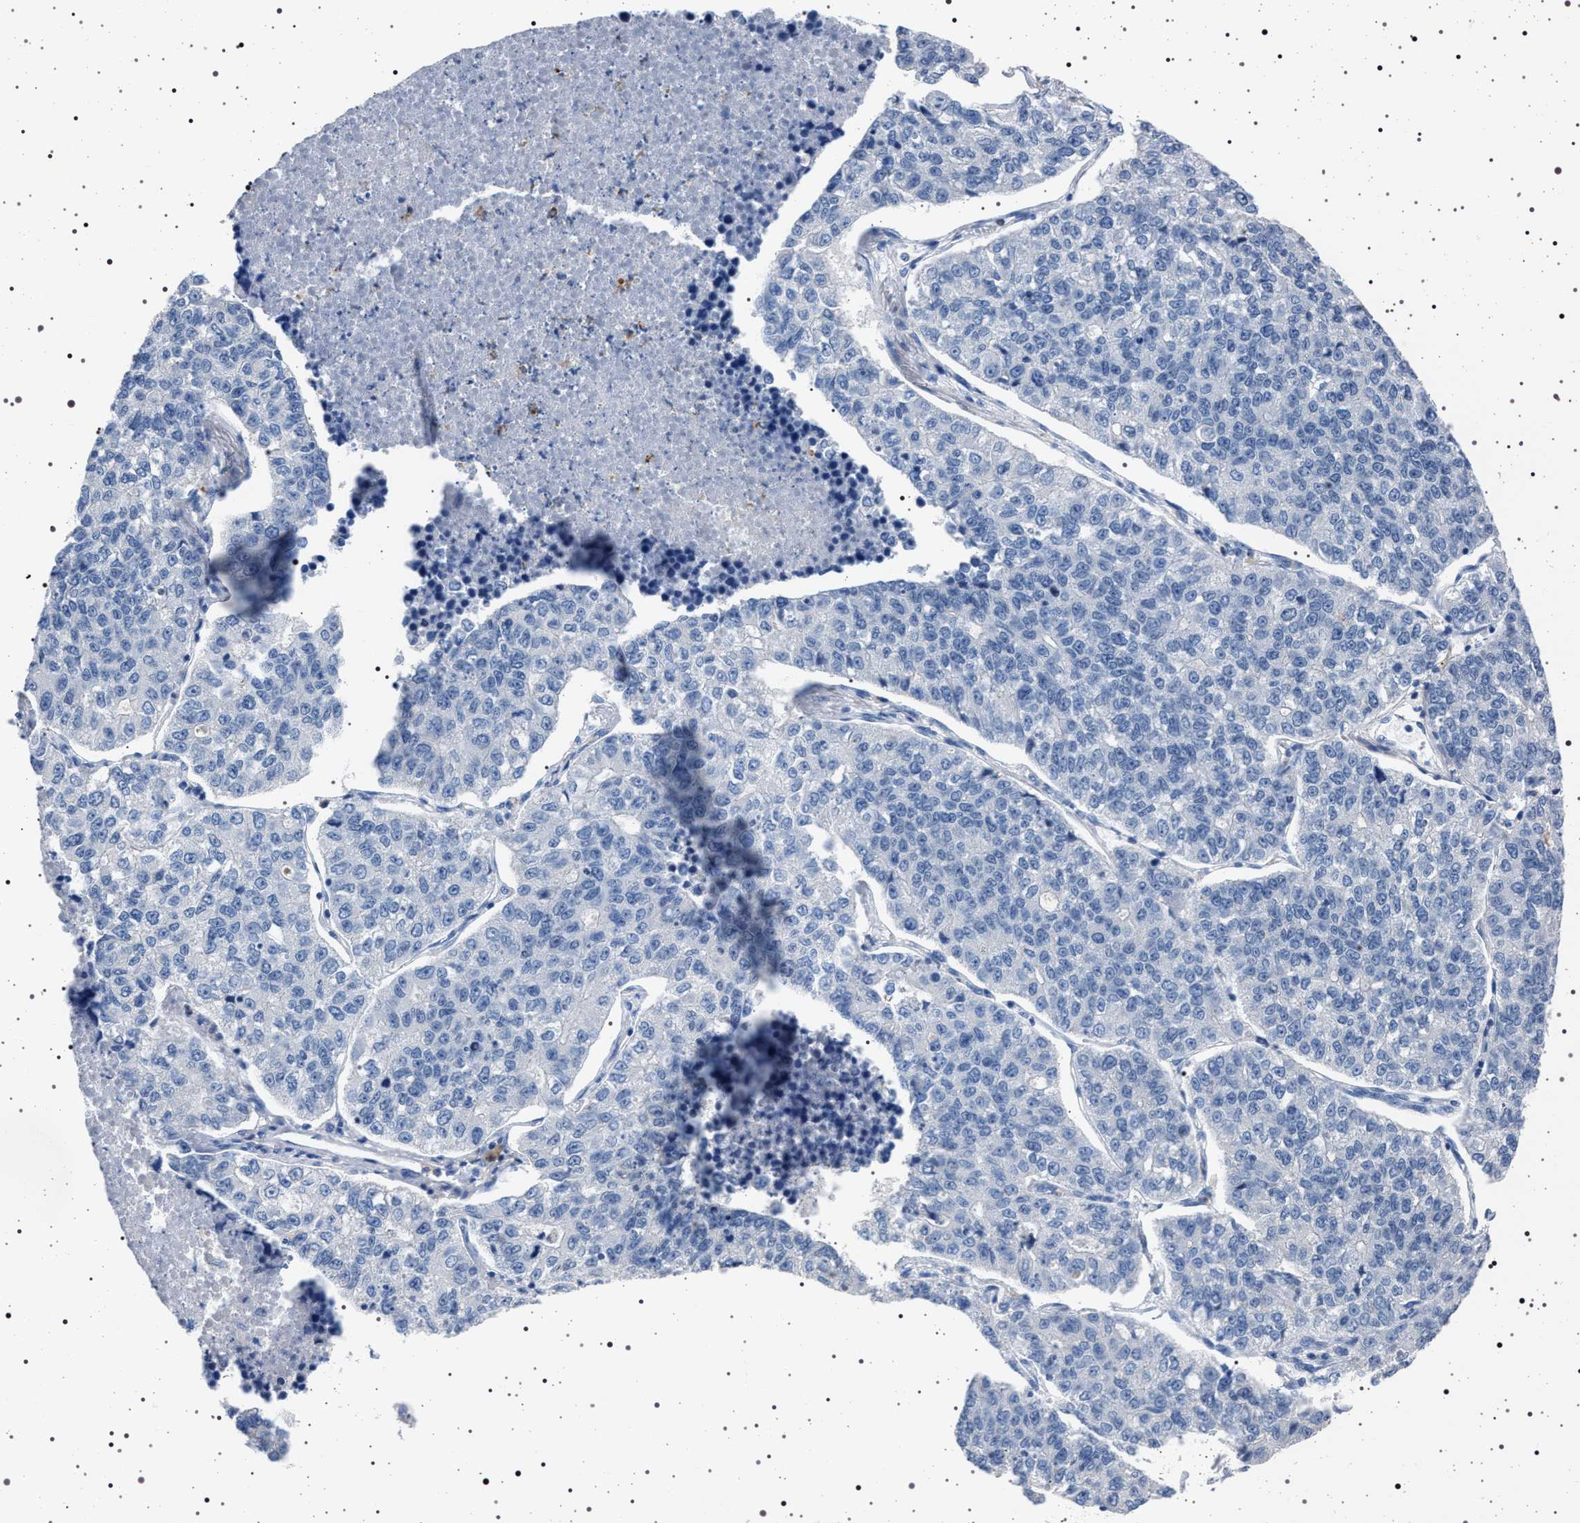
{"staining": {"intensity": "negative", "quantity": "none", "location": "none"}, "tissue": "lung cancer", "cell_type": "Tumor cells", "image_type": "cancer", "snomed": [{"axis": "morphology", "description": "Adenocarcinoma, NOS"}, {"axis": "topography", "description": "Lung"}], "caption": "The IHC photomicrograph has no significant expression in tumor cells of adenocarcinoma (lung) tissue.", "gene": "NAT9", "patient": {"sex": "male", "age": 49}}